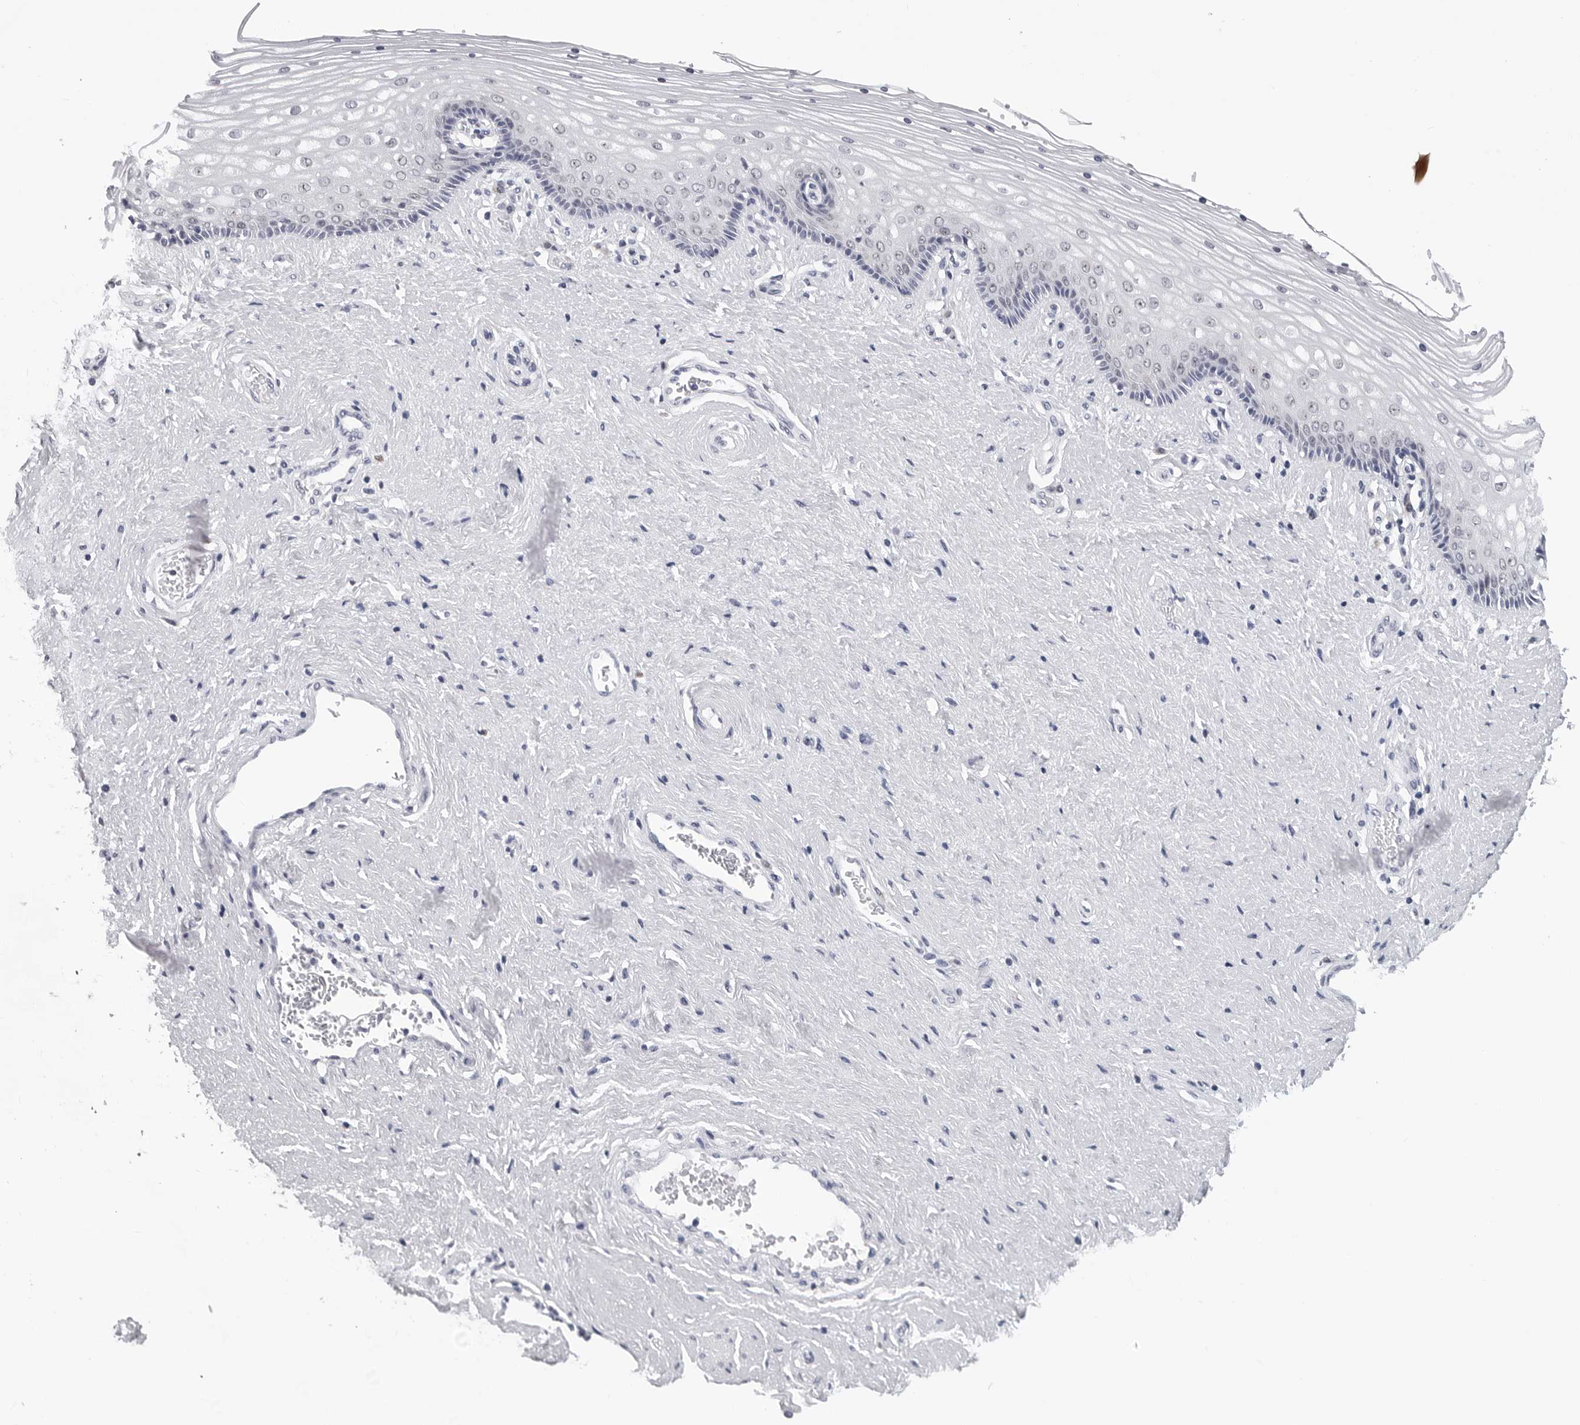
{"staining": {"intensity": "moderate", "quantity": "25%-75%", "location": "nuclear"}, "tissue": "vagina", "cell_type": "Squamous epithelial cells", "image_type": "normal", "snomed": [{"axis": "morphology", "description": "Normal tissue, NOS"}, {"axis": "topography", "description": "Vagina"}], "caption": "Vagina stained with DAB immunohistochemistry (IHC) exhibits medium levels of moderate nuclear expression in about 25%-75% of squamous epithelial cells.", "gene": "GNL2", "patient": {"sex": "female", "age": 46}}